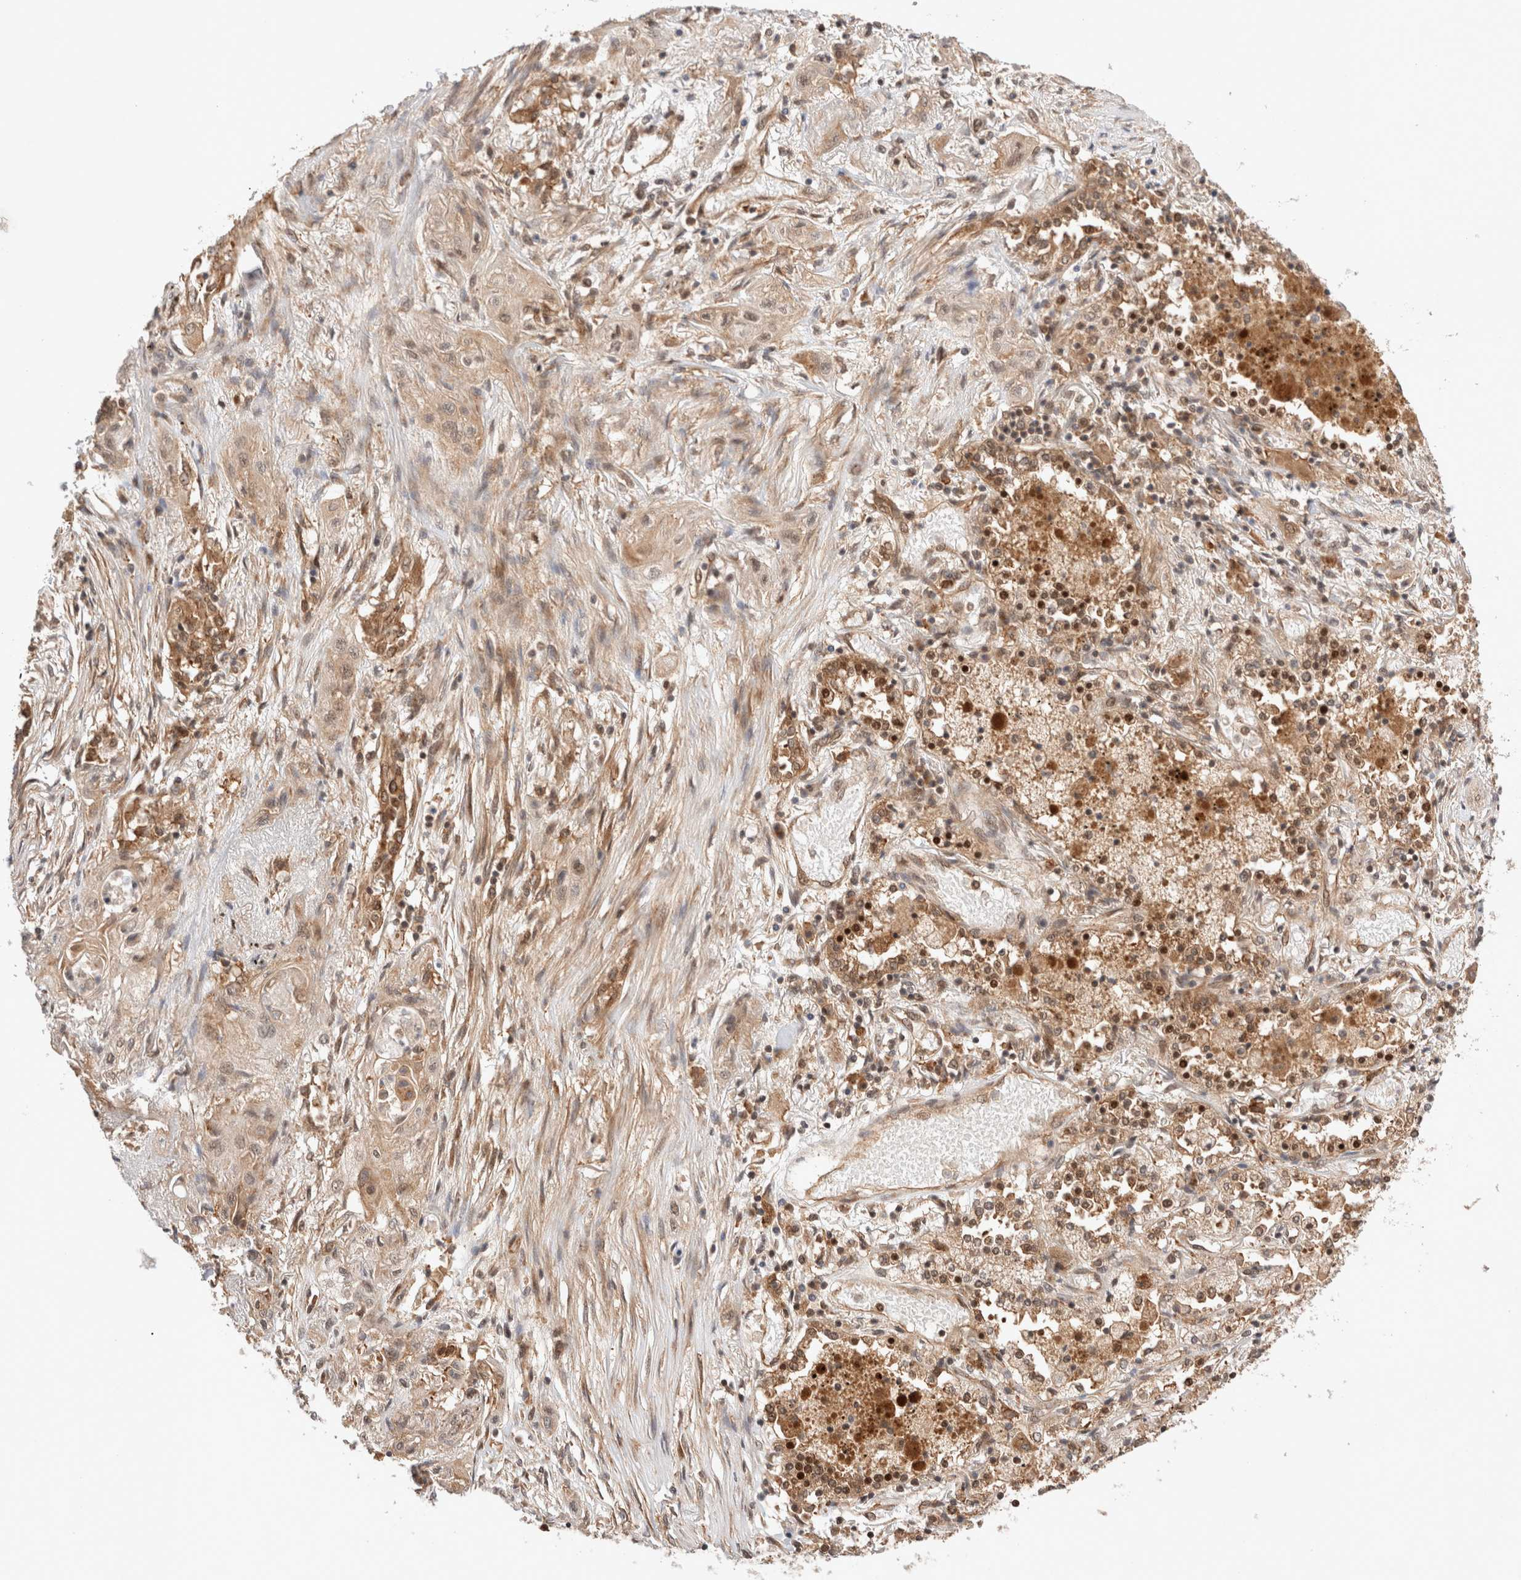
{"staining": {"intensity": "weak", "quantity": ">75%", "location": "cytoplasmic/membranous,nuclear"}, "tissue": "lung cancer", "cell_type": "Tumor cells", "image_type": "cancer", "snomed": [{"axis": "morphology", "description": "Squamous cell carcinoma, NOS"}, {"axis": "topography", "description": "Lung"}], "caption": "The histopathology image displays staining of lung cancer (squamous cell carcinoma), revealing weak cytoplasmic/membranous and nuclear protein expression (brown color) within tumor cells.", "gene": "SIKE1", "patient": {"sex": "female", "age": 47}}